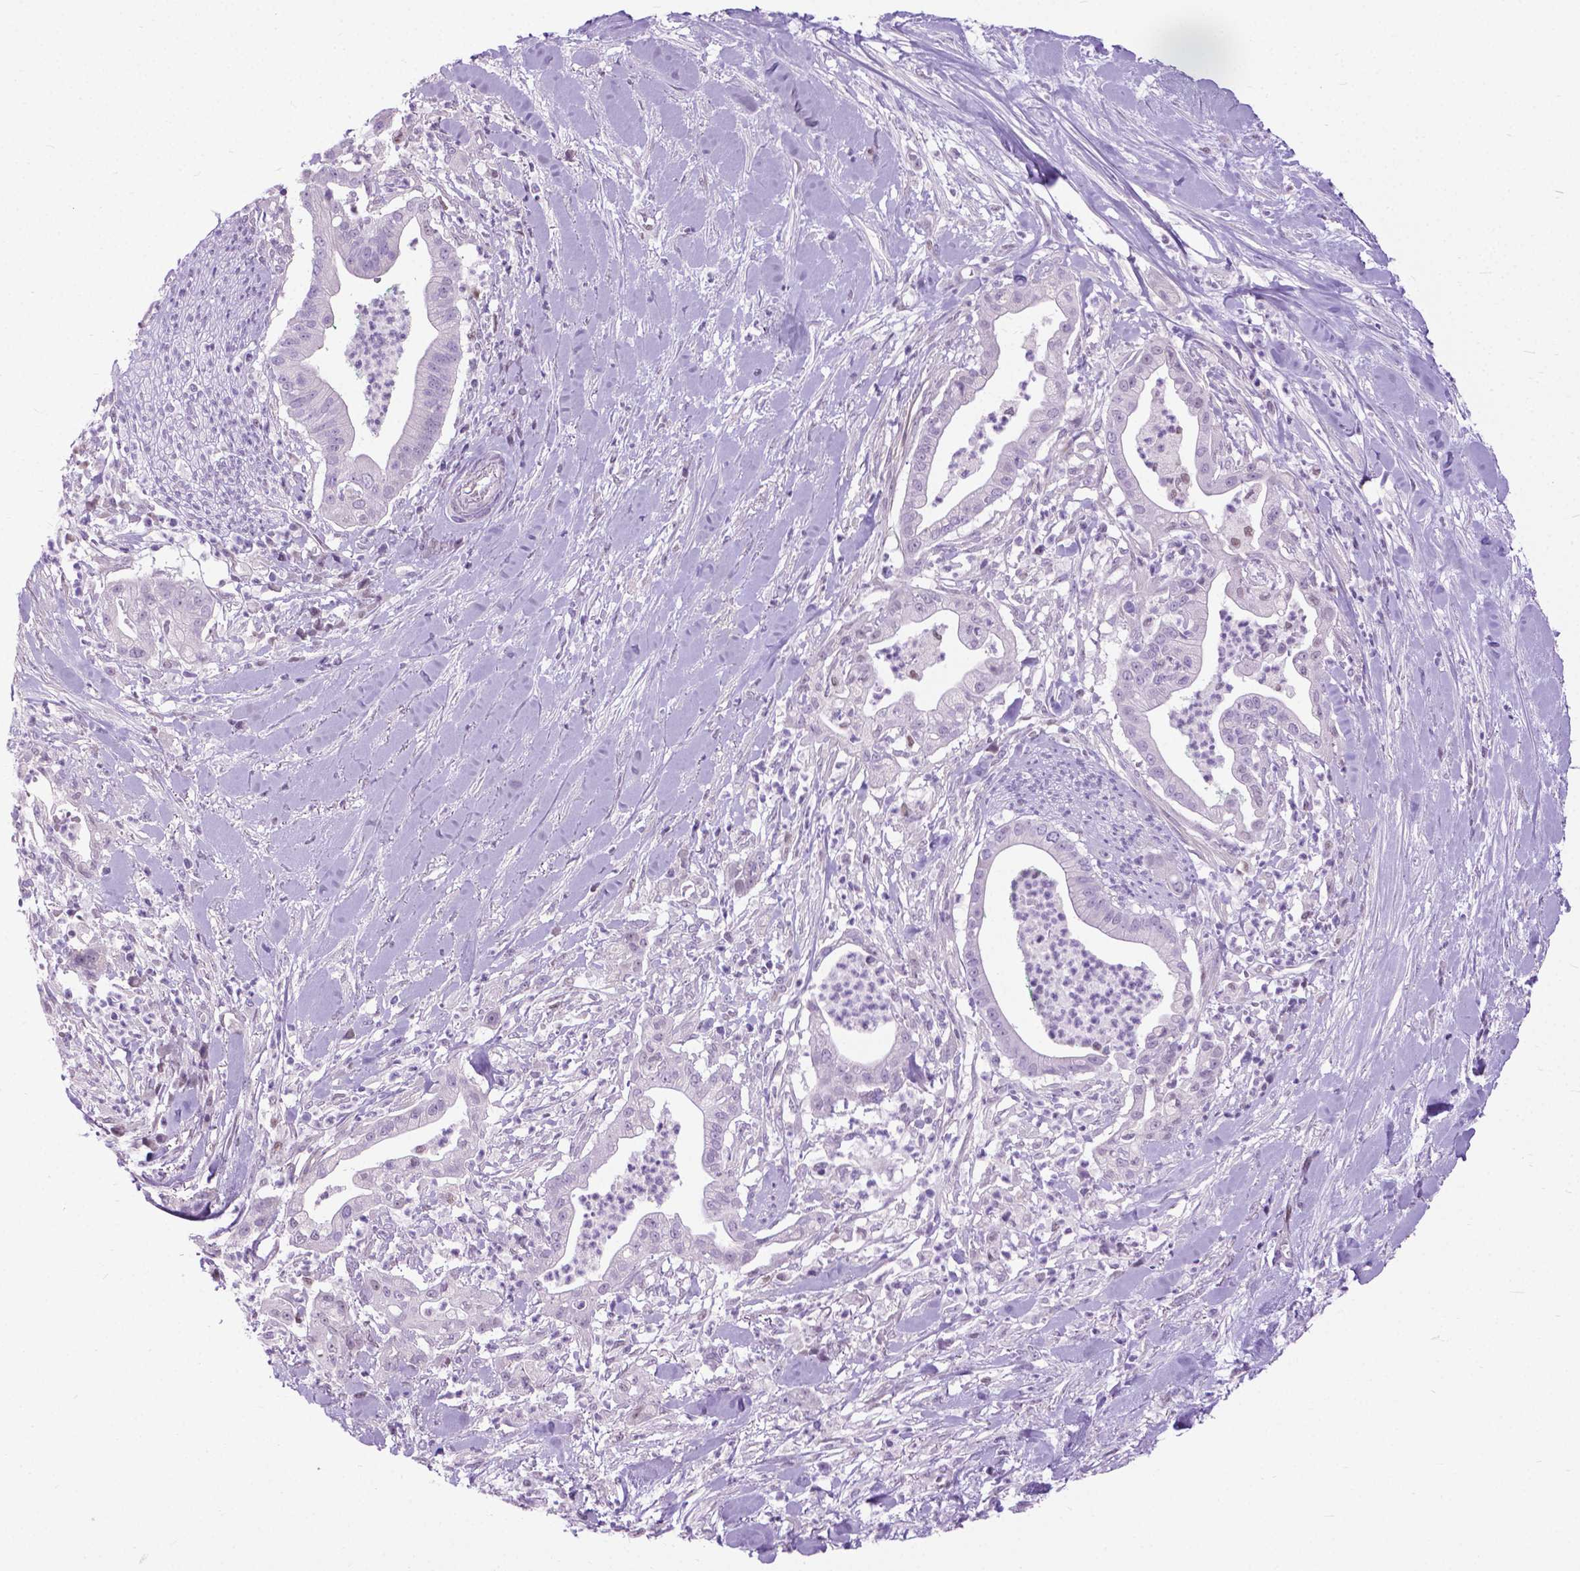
{"staining": {"intensity": "negative", "quantity": "none", "location": "none"}, "tissue": "pancreatic cancer", "cell_type": "Tumor cells", "image_type": "cancer", "snomed": [{"axis": "morphology", "description": "Normal tissue, NOS"}, {"axis": "morphology", "description": "Adenocarcinoma, NOS"}, {"axis": "topography", "description": "Lymph node"}, {"axis": "topography", "description": "Pancreas"}], "caption": "This image is of adenocarcinoma (pancreatic) stained with immunohistochemistry to label a protein in brown with the nuclei are counter-stained blue. There is no expression in tumor cells. (DAB (3,3'-diaminobenzidine) immunohistochemistry with hematoxylin counter stain).", "gene": "APCDD1L", "patient": {"sex": "female", "age": 58}}